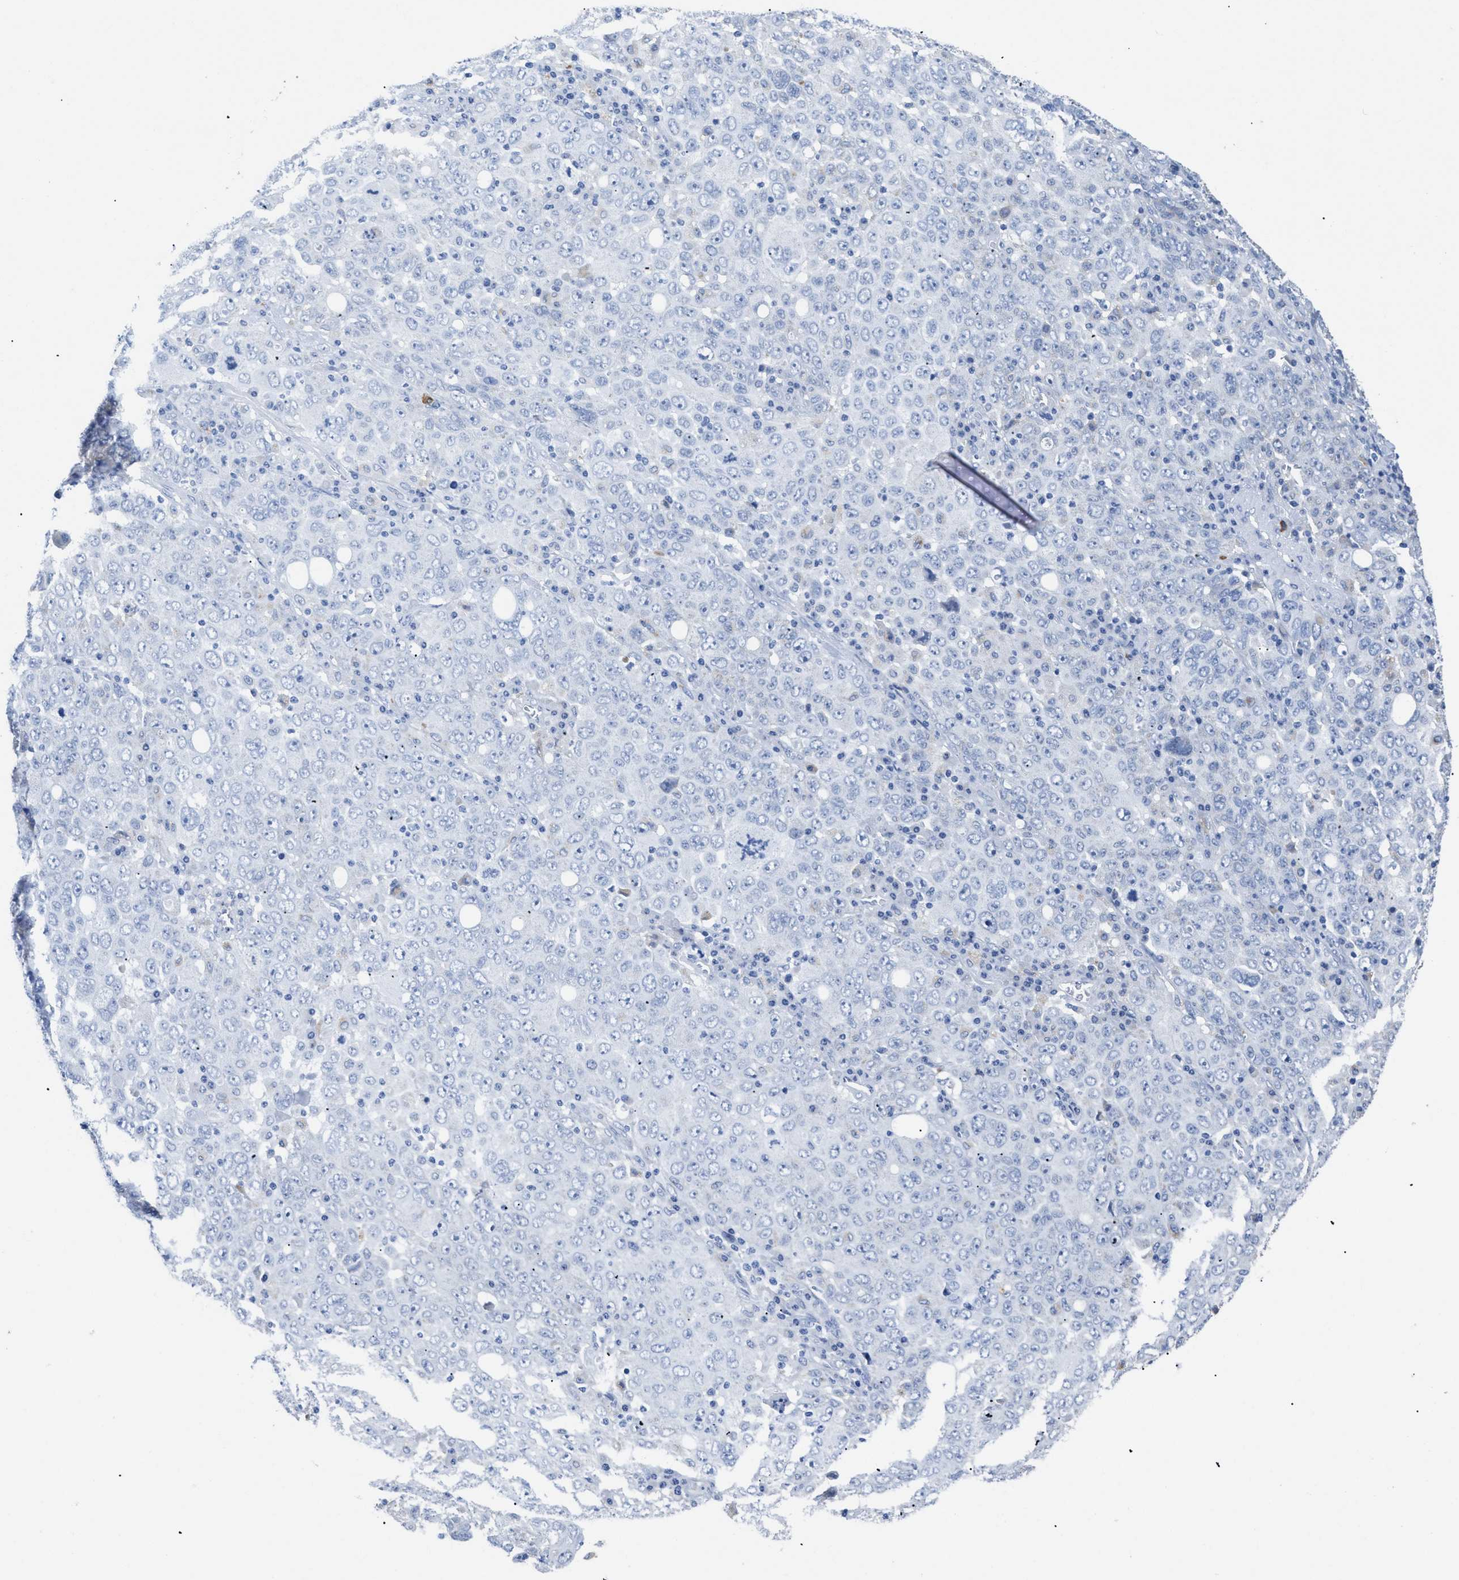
{"staining": {"intensity": "negative", "quantity": "none", "location": "none"}, "tissue": "ovarian cancer", "cell_type": "Tumor cells", "image_type": "cancer", "snomed": [{"axis": "morphology", "description": "Carcinoma, endometroid"}, {"axis": "topography", "description": "Ovary"}], "caption": "Ovarian endometroid carcinoma stained for a protein using immunohistochemistry (IHC) exhibits no positivity tumor cells.", "gene": "APOBEC2", "patient": {"sex": "female", "age": 62}}